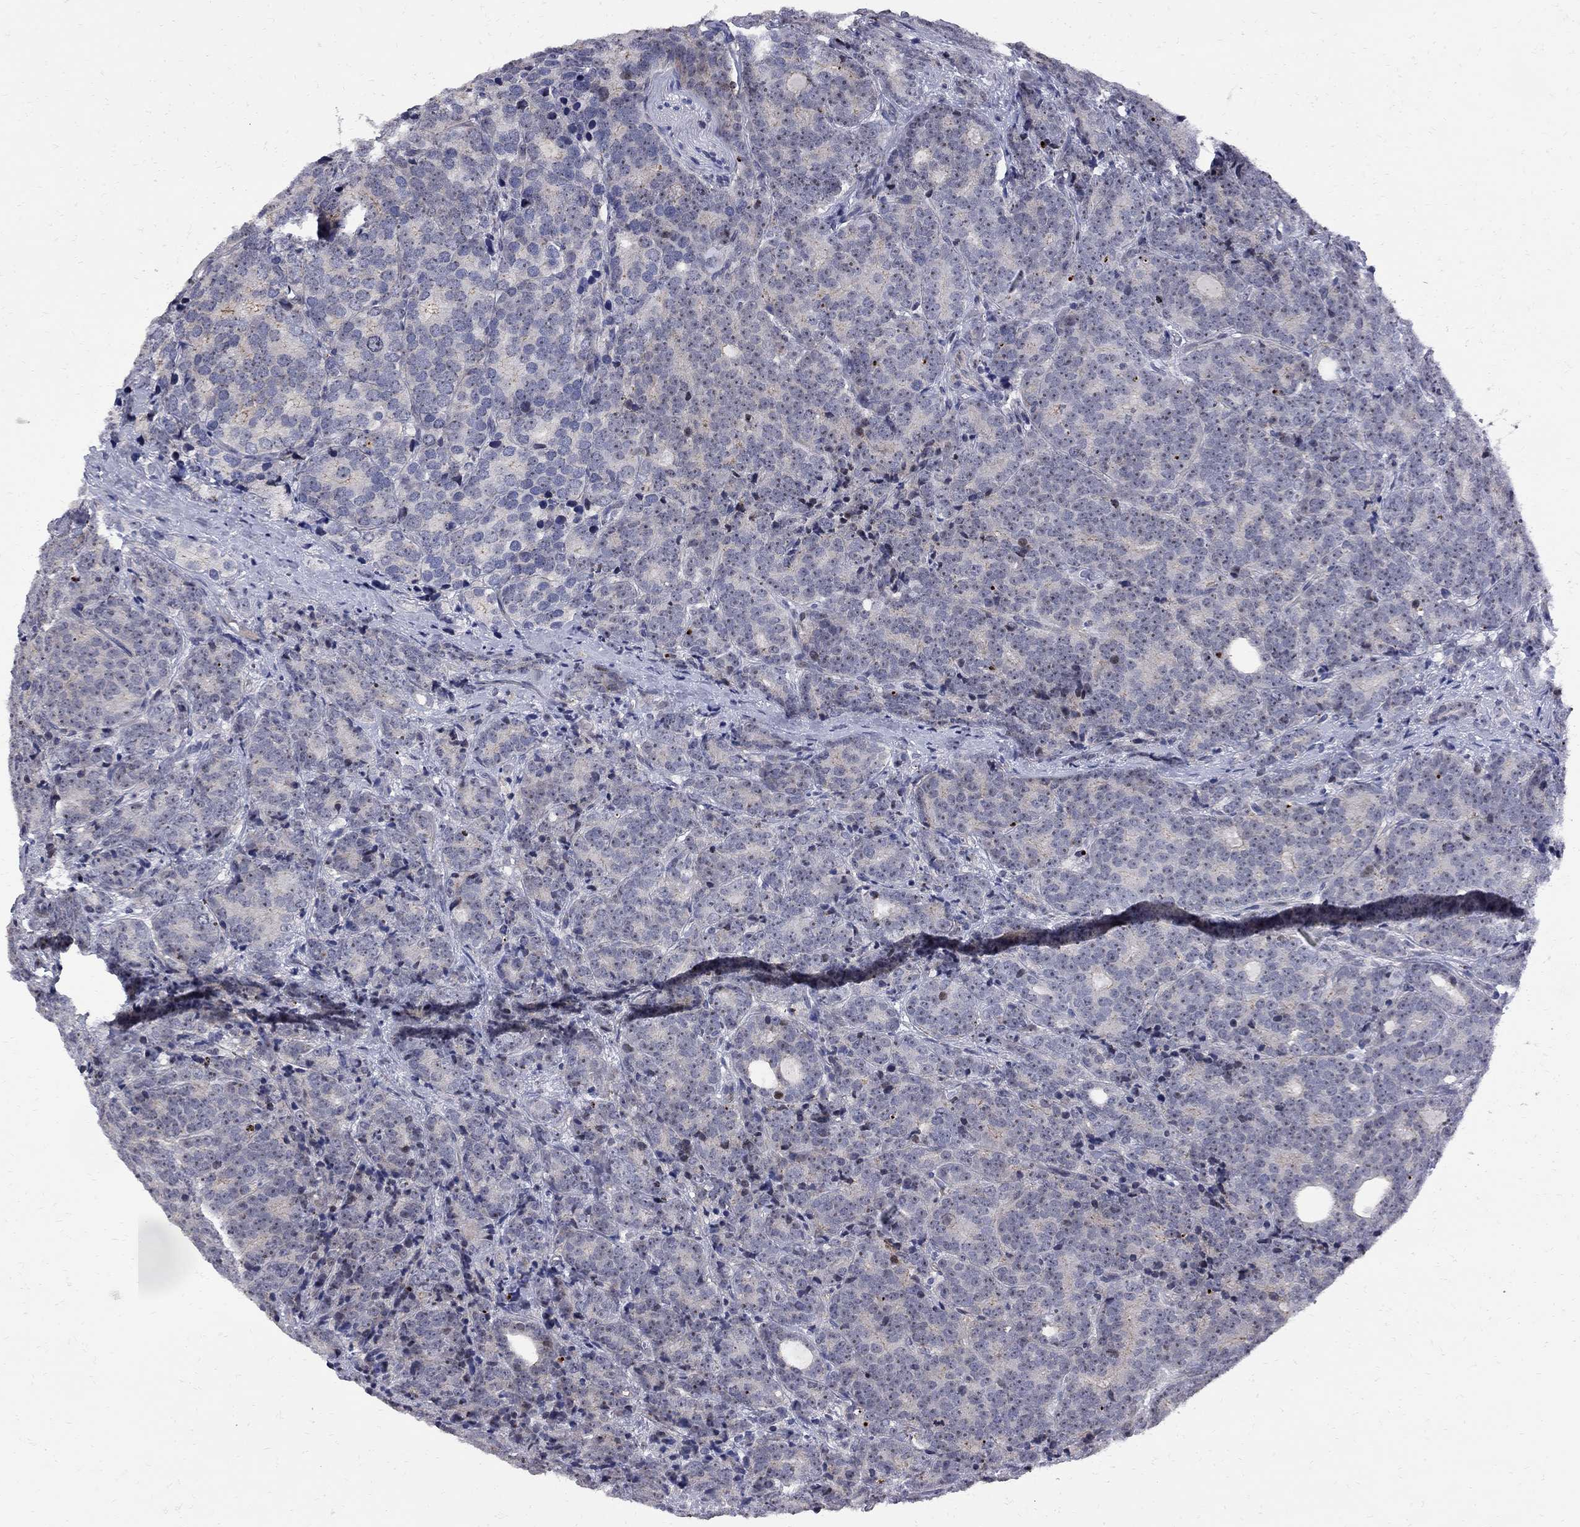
{"staining": {"intensity": "negative", "quantity": "none", "location": "none"}, "tissue": "prostate cancer", "cell_type": "Tumor cells", "image_type": "cancer", "snomed": [{"axis": "morphology", "description": "Adenocarcinoma, NOS"}, {"axis": "topography", "description": "Prostate"}], "caption": "This is an immunohistochemistry (IHC) photomicrograph of human prostate cancer (adenocarcinoma). There is no expression in tumor cells.", "gene": "DHX33", "patient": {"sex": "male", "age": 71}}